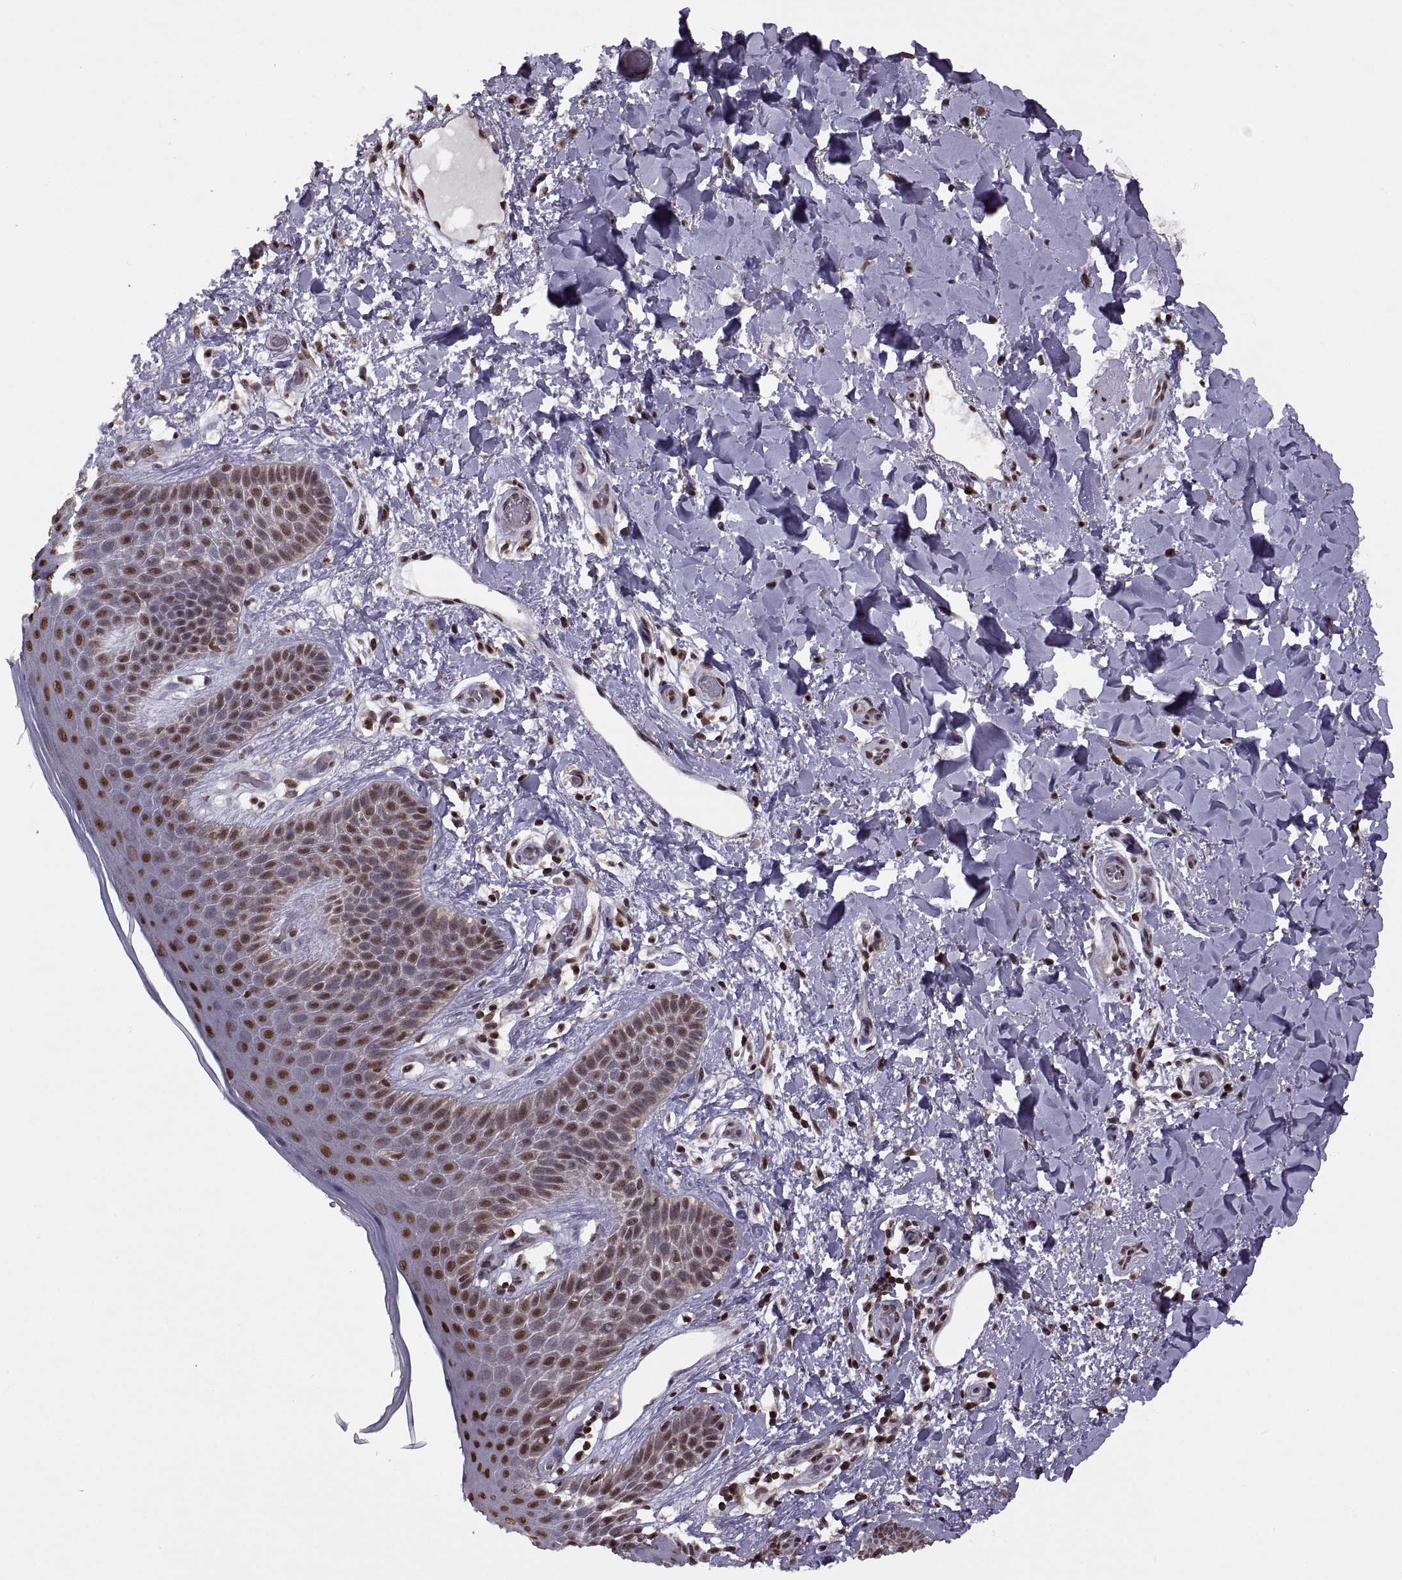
{"staining": {"intensity": "moderate", "quantity": ">75%", "location": "nuclear"}, "tissue": "skin", "cell_type": "Epidermal cells", "image_type": "normal", "snomed": [{"axis": "morphology", "description": "Normal tissue, NOS"}, {"axis": "topography", "description": "Anal"}], "caption": "Immunohistochemical staining of benign skin demonstrates medium levels of moderate nuclear expression in about >75% of epidermal cells.", "gene": "INTS3", "patient": {"sex": "male", "age": 36}}